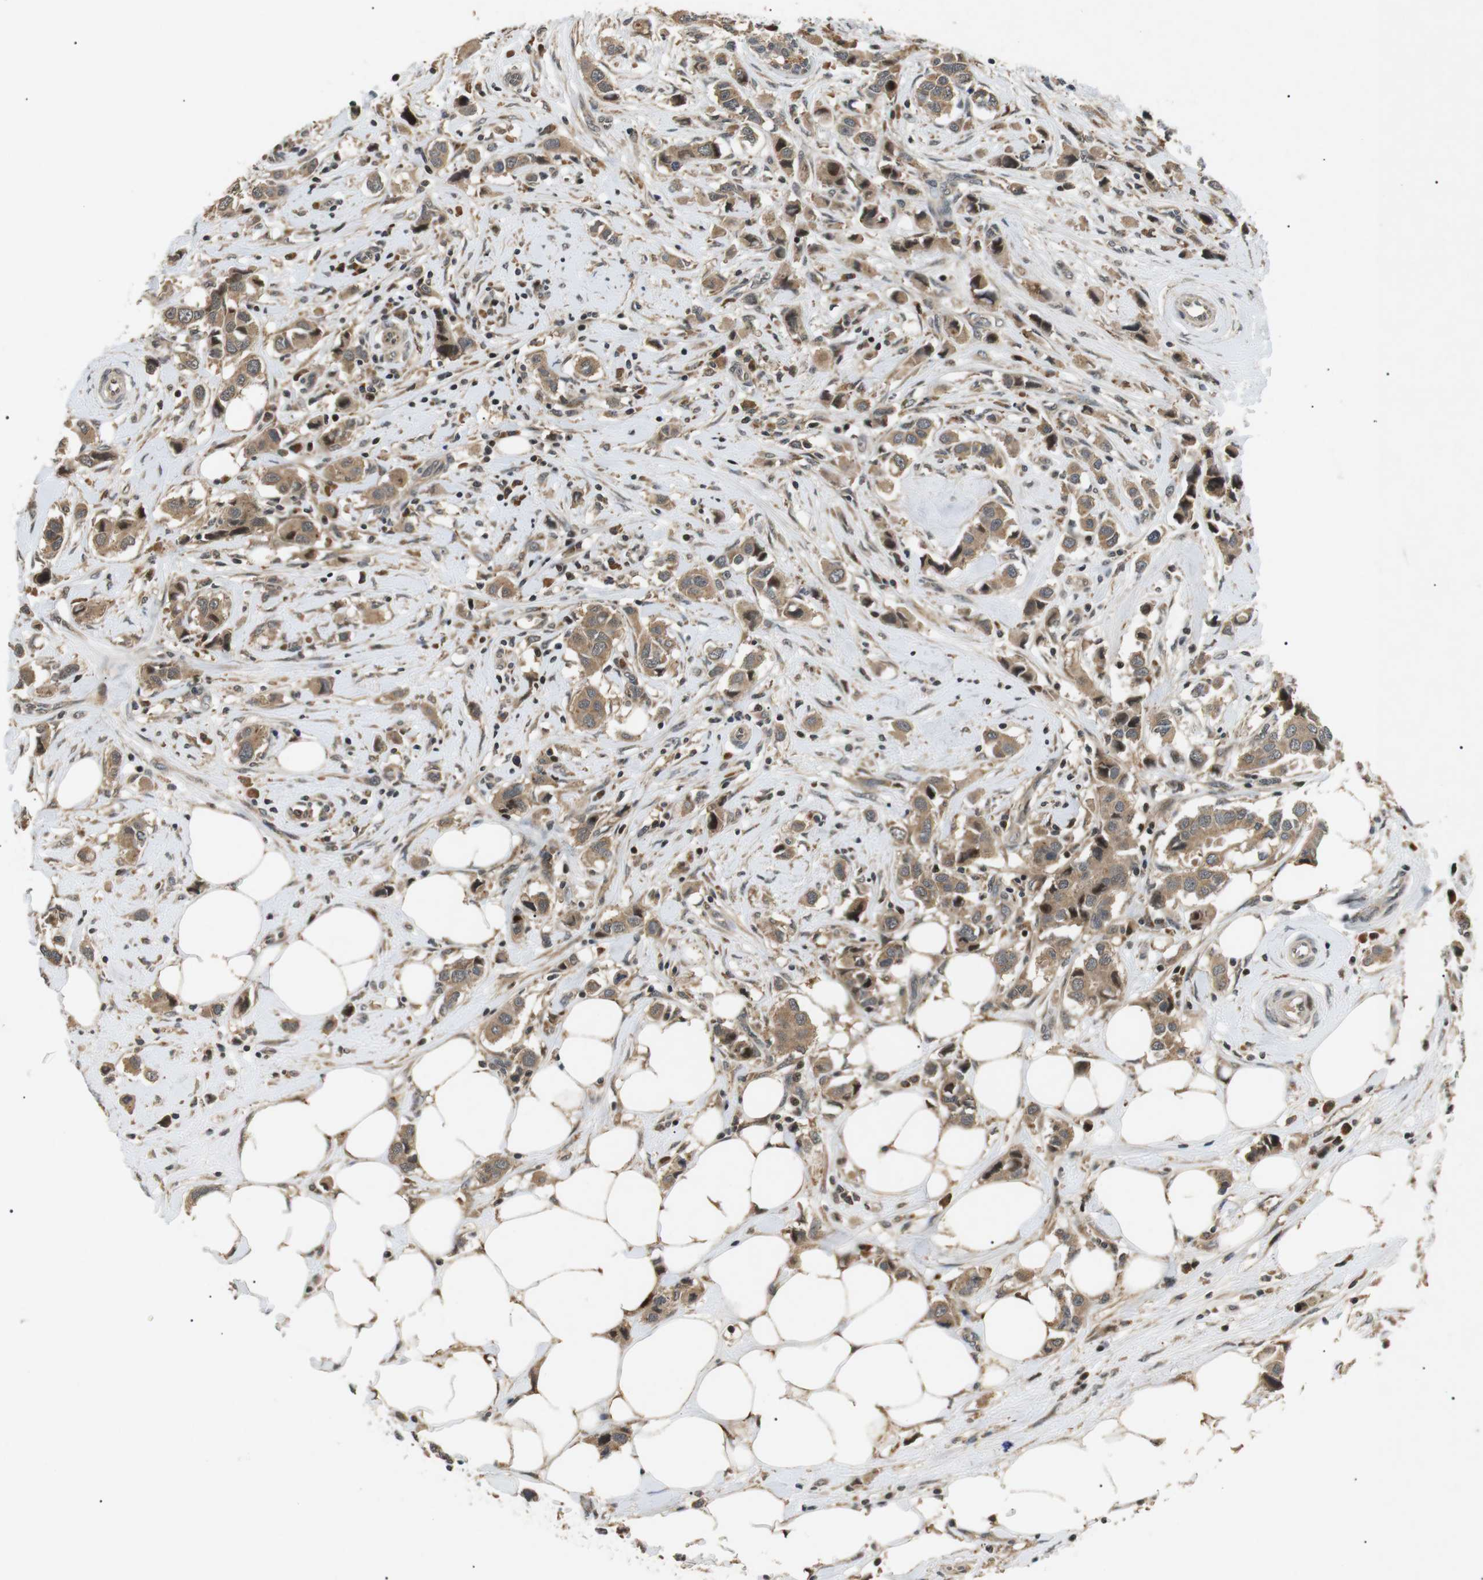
{"staining": {"intensity": "weak", "quantity": ">75%", "location": "cytoplasmic/membranous"}, "tissue": "breast cancer", "cell_type": "Tumor cells", "image_type": "cancer", "snomed": [{"axis": "morphology", "description": "Normal tissue, NOS"}, {"axis": "morphology", "description": "Duct carcinoma"}, {"axis": "topography", "description": "Breast"}], "caption": "This histopathology image exhibits immunohistochemistry (IHC) staining of intraductal carcinoma (breast), with low weak cytoplasmic/membranous staining in approximately >75% of tumor cells.", "gene": "HSPA13", "patient": {"sex": "female", "age": 50}}